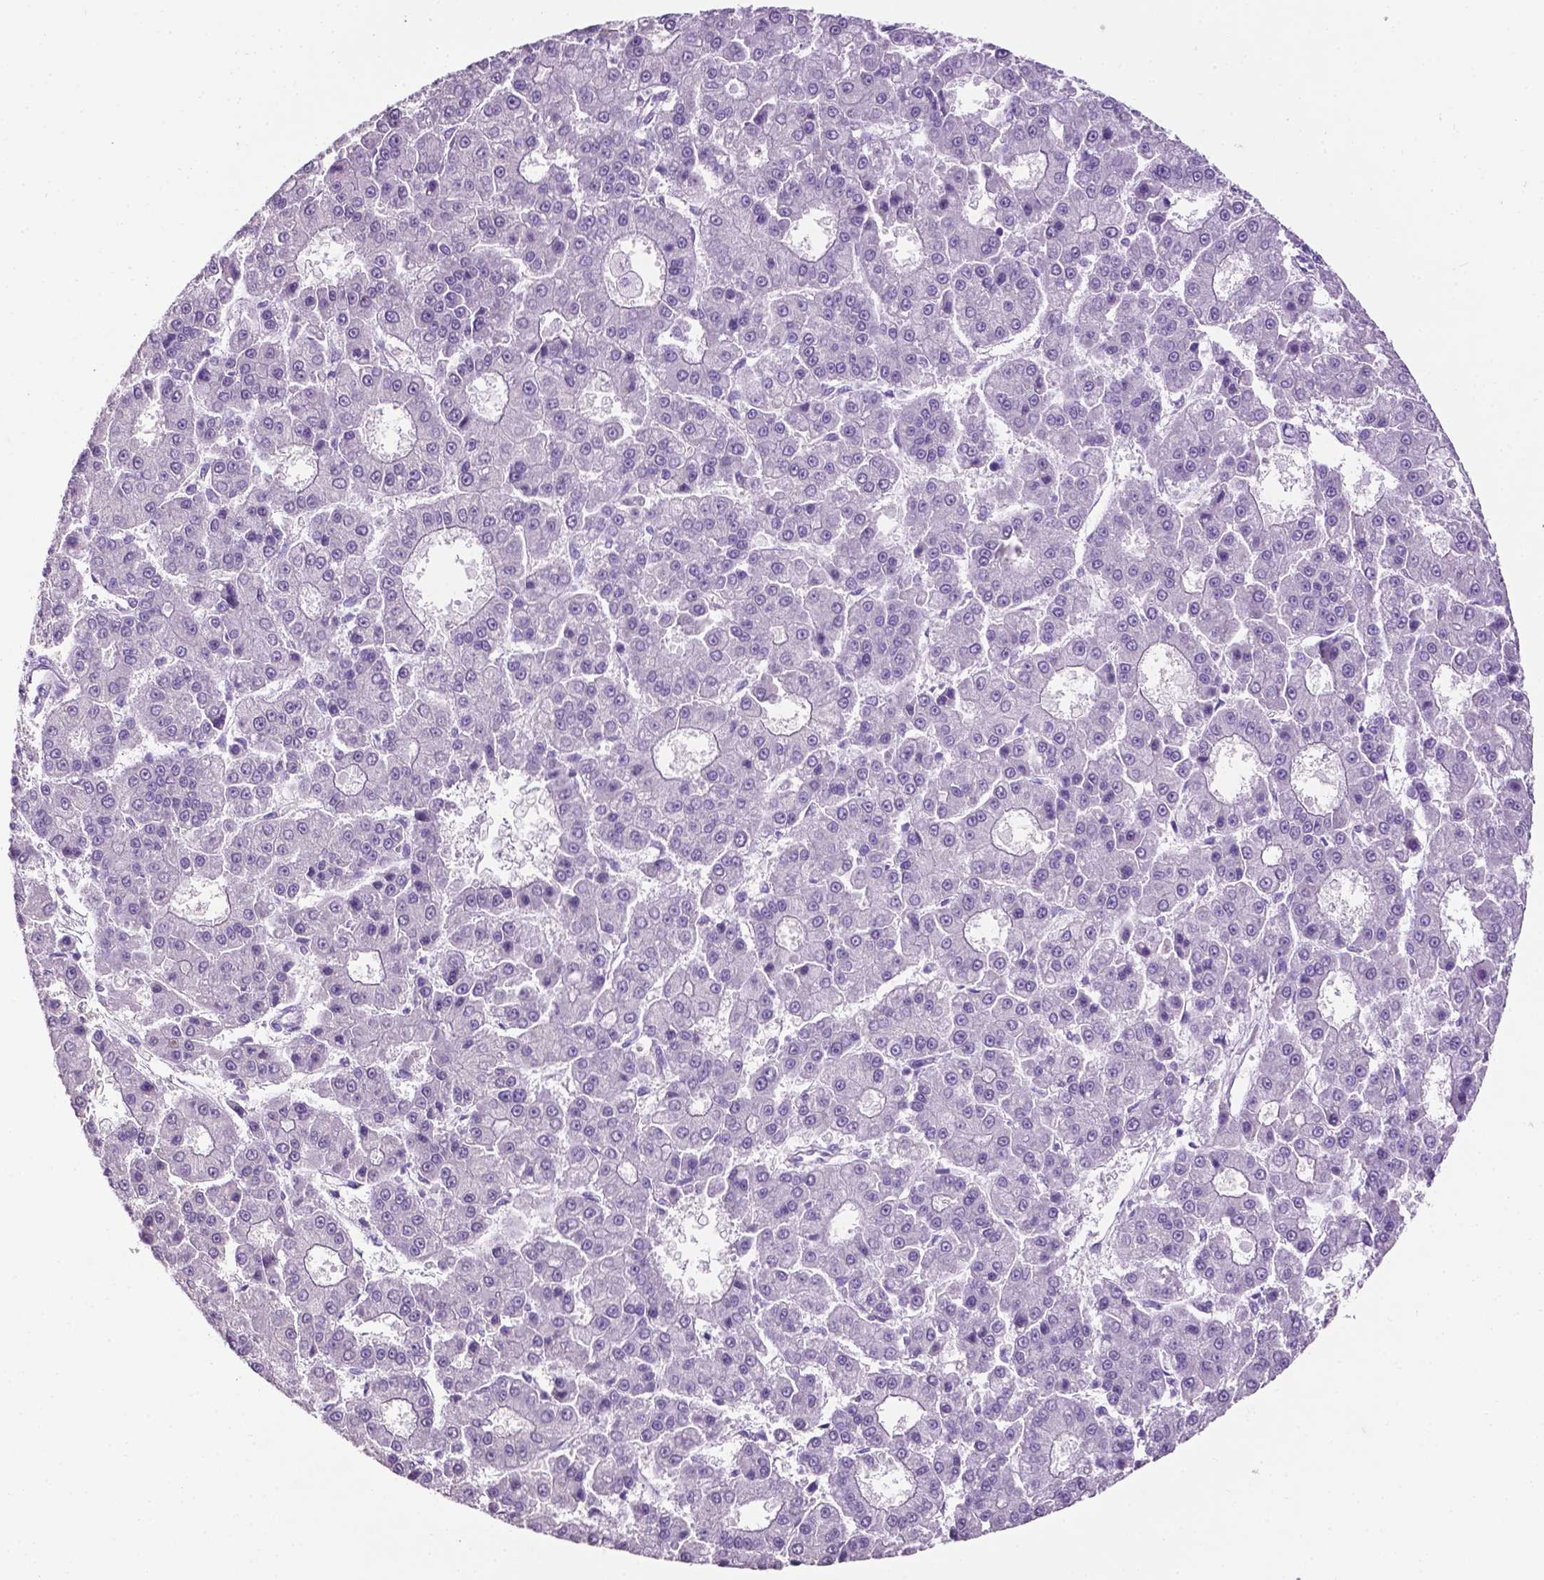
{"staining": {"intensity": "negative", "quantity": "none", "location": "none"}, "tissue": "liver cancer", "cell_type": "Tumor cells", "image_type": "cancer", "snomed": [{"axis": "morphology", "description": "Carcinoma, Hepatocellular, NOS"}, {"axis": "topography", "description": "Liver"}], "caption": "This is an immunohistochemistry (IHC) photomicrograph of hepatocellular carcinoma (liver). There is no positivity in tumor cells.", "gene": "TACSTD2", "patient": {"sex": "male", "age": 70}}